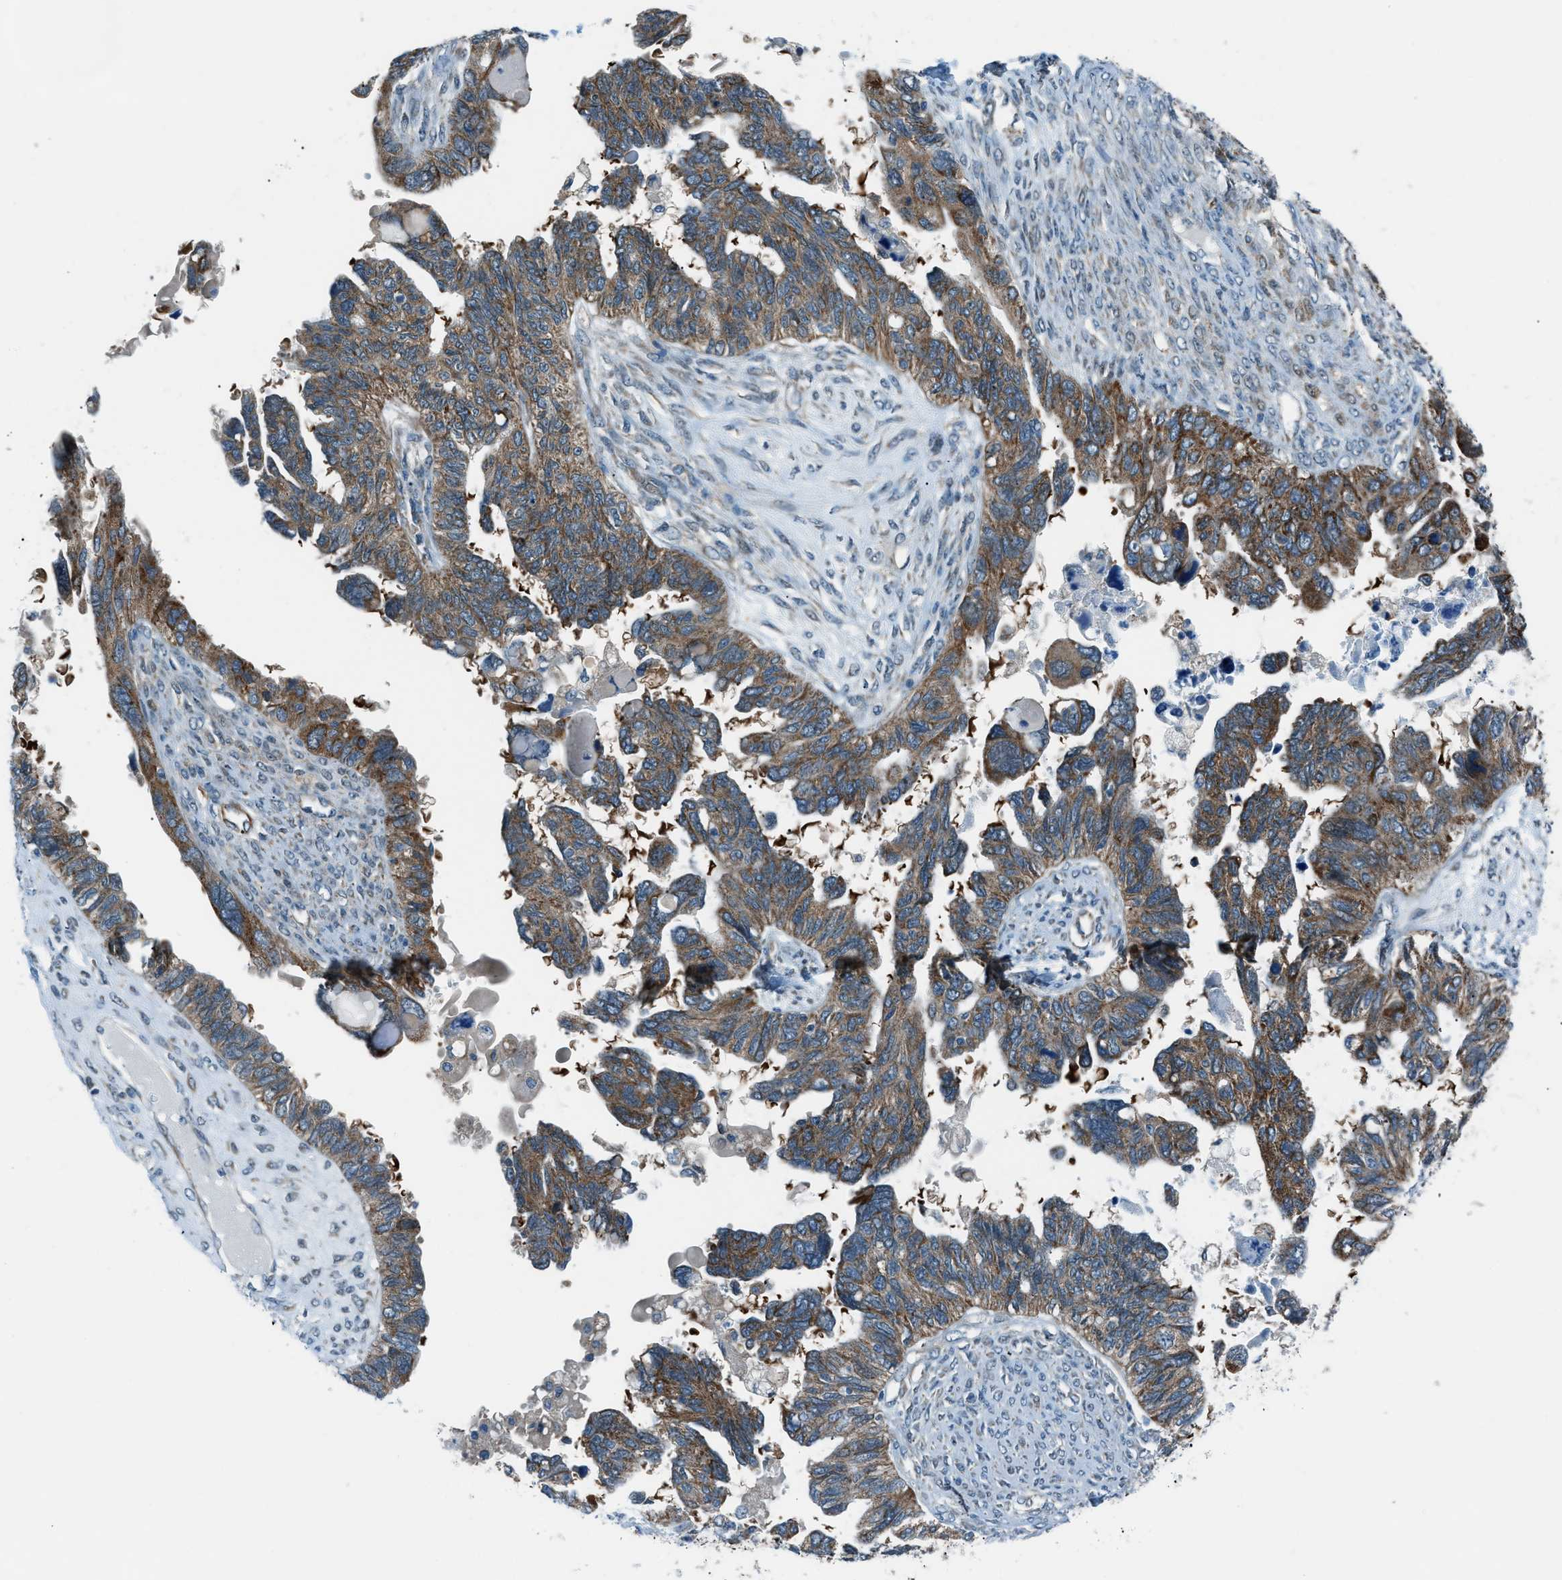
{"staining": {"intensity": "moderate", "quantity": ">75%", "location": "cytoplasmic/membranous"}, "tissue": "ovarian cancer", "cell_type": "Tumor cells", "image_type": "cancer", "snomed": [{"axis": "morphology", "description": "Cystadenocarcinoma, serous, NOS"}, {"axis": "topography", "description": "Ovary"}], "caption": "Tumor cells reveal moderate cytoplasmic/membranous positivity in approximately >75% of cells in serous cystadenocarcinoma (ovarian).", "gene": "PIGG", "patient": {"sex": "female", "age": 79}}